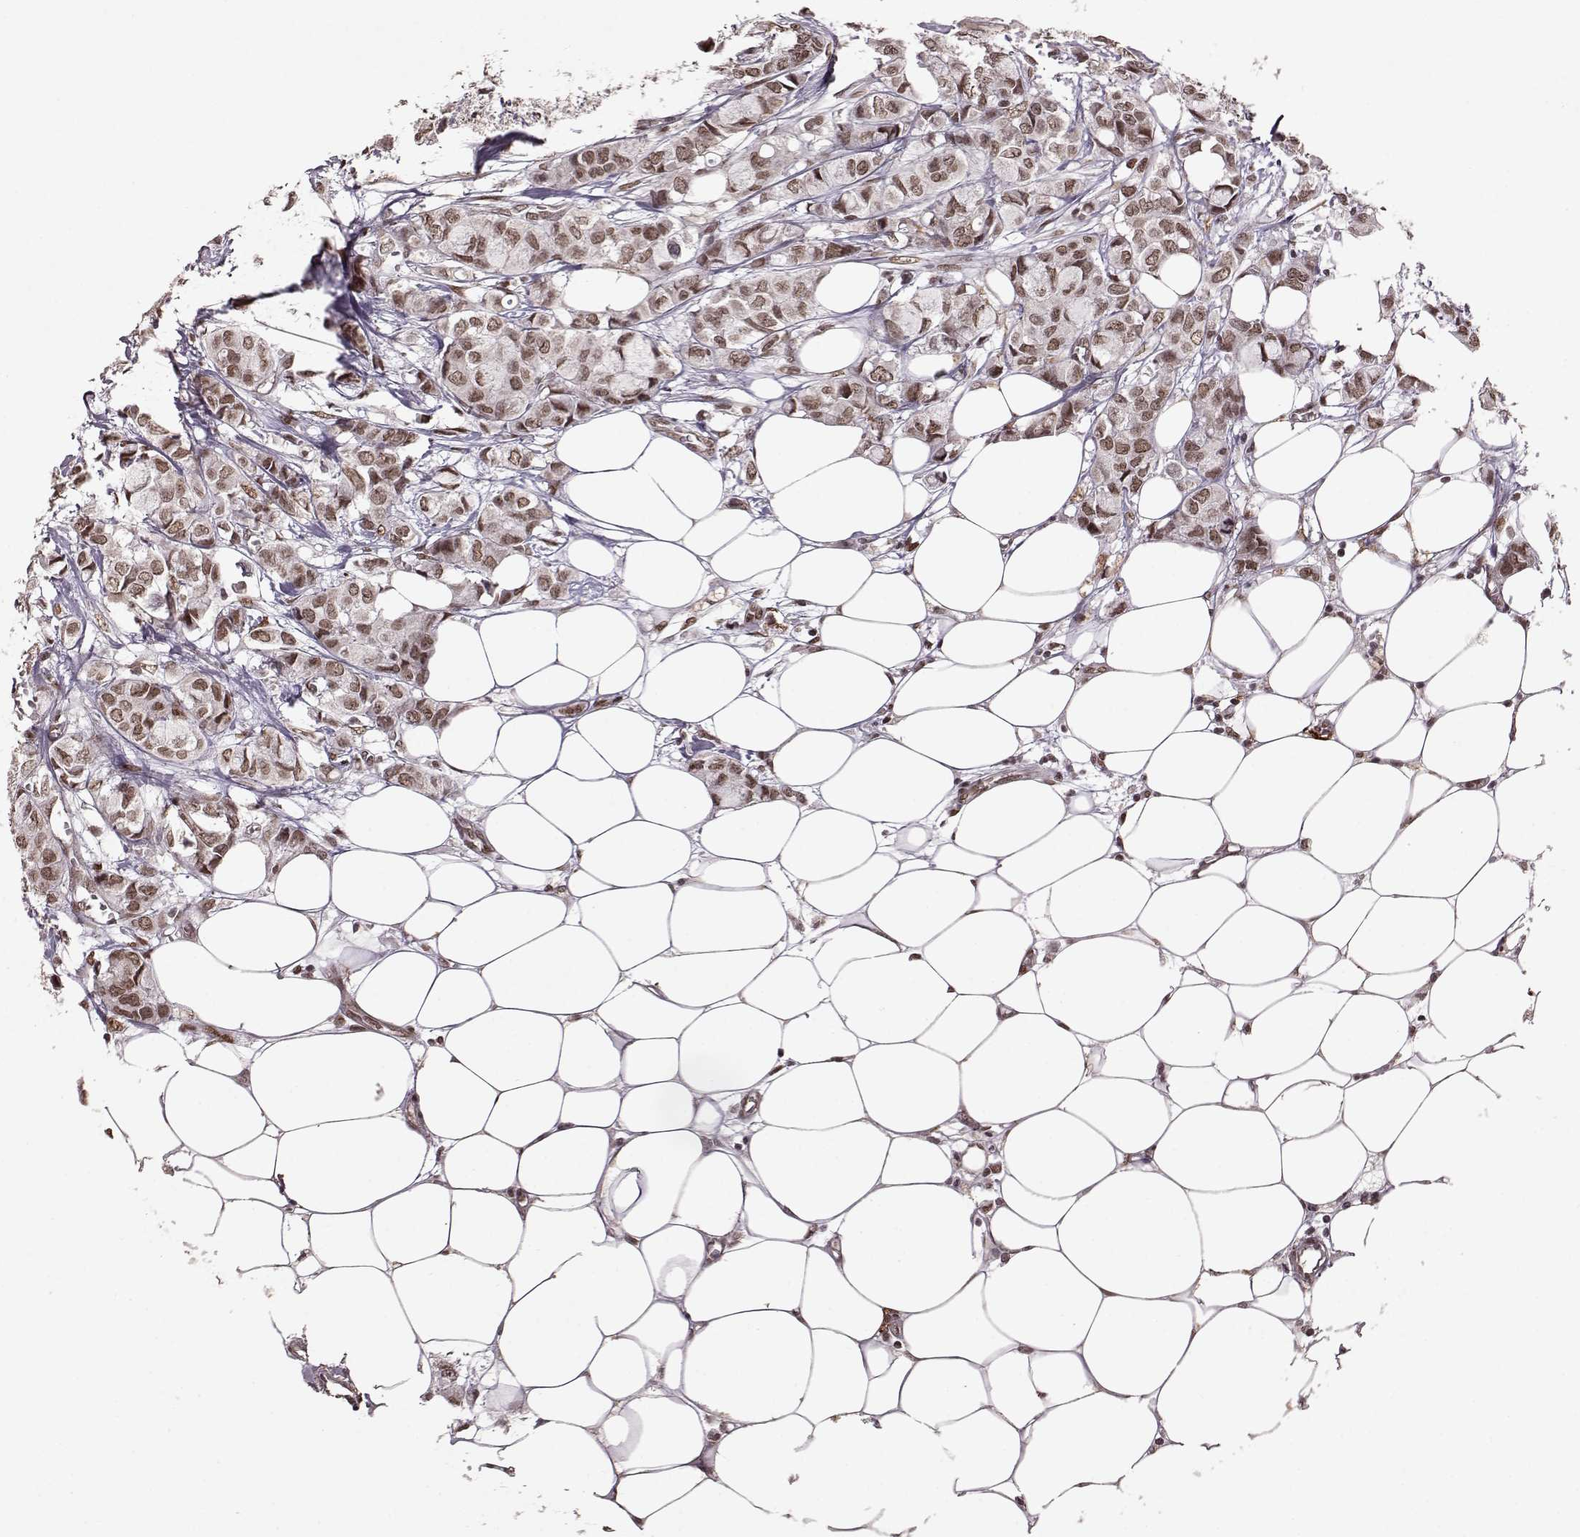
{"staining": {"intensity": "weak", "quantity": ">75%", "location": "nuclear"}, "tissue": "breast cancer", "cell_type": "Tumor cells", "image_type": "cancer", "snomed": [{"axis": "morphology", "description": "Duct carcinoma"}, {"axis": "topography", "description": "Breast"}], "caption": "Immunohistochemistry (DAB (3,3'-diaminobenzidine)) staining of breast cancer (infiltrating ductal carcinoma) displays weak nuclear protein positivity in approximately >75% of tumor cells.", "gene": "RRAGD", "patient": {"sex": "female", "age": 85}}